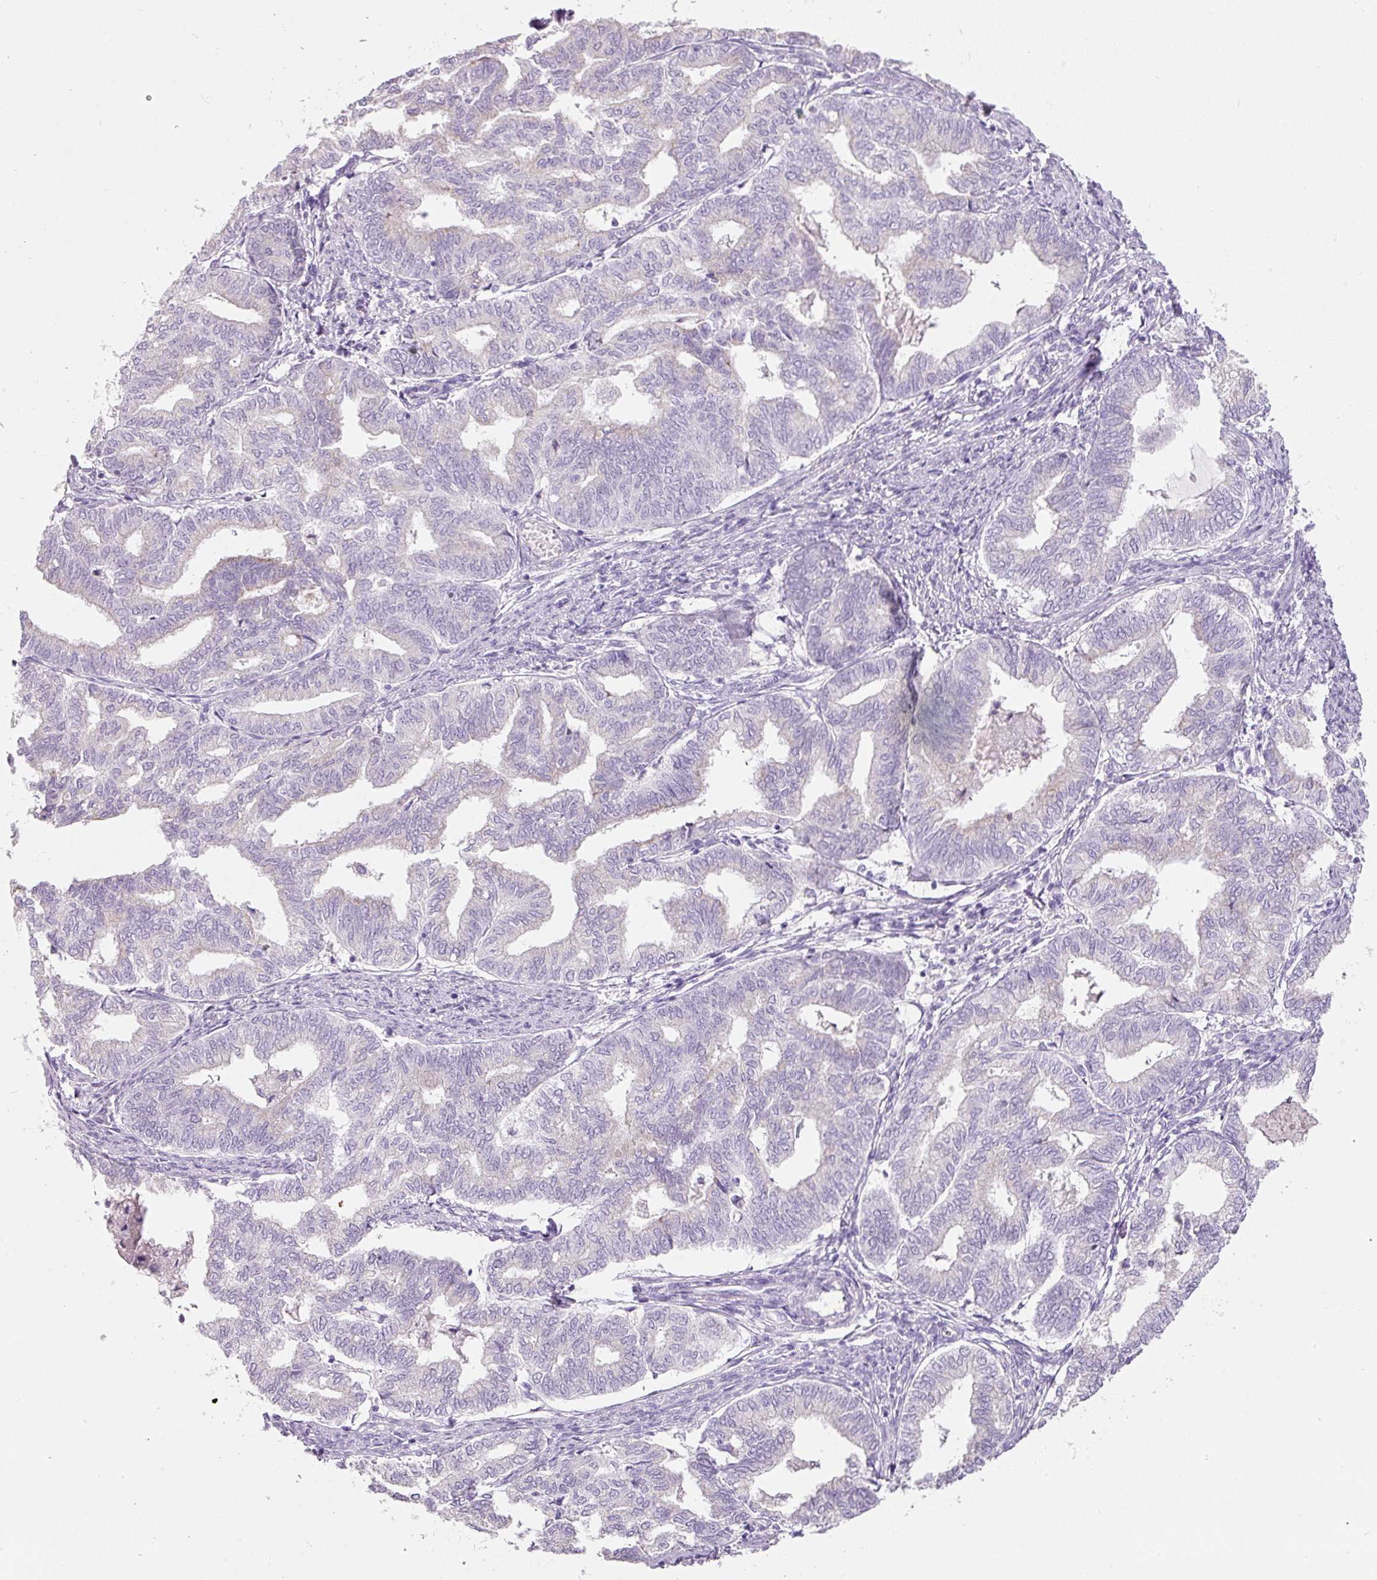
{"staining": {"intensity": "negative", "quantity": "none", "location": "none"}, "tissue": "endometrial cancer", "cell_type": "Tumor cells", "image_type": "cancer", "snomed": [{"axis": "morphology", "description": "Adenocarcinoma, NOS"}, {"axis": "topography", "description": "Endometrium"}], "caption": "The histopathology image reveals no staining of tumor cells in endometrial adenocarcinoma.", "gene": "DNM1", "patient": {"sex": "female", "age": 79}}